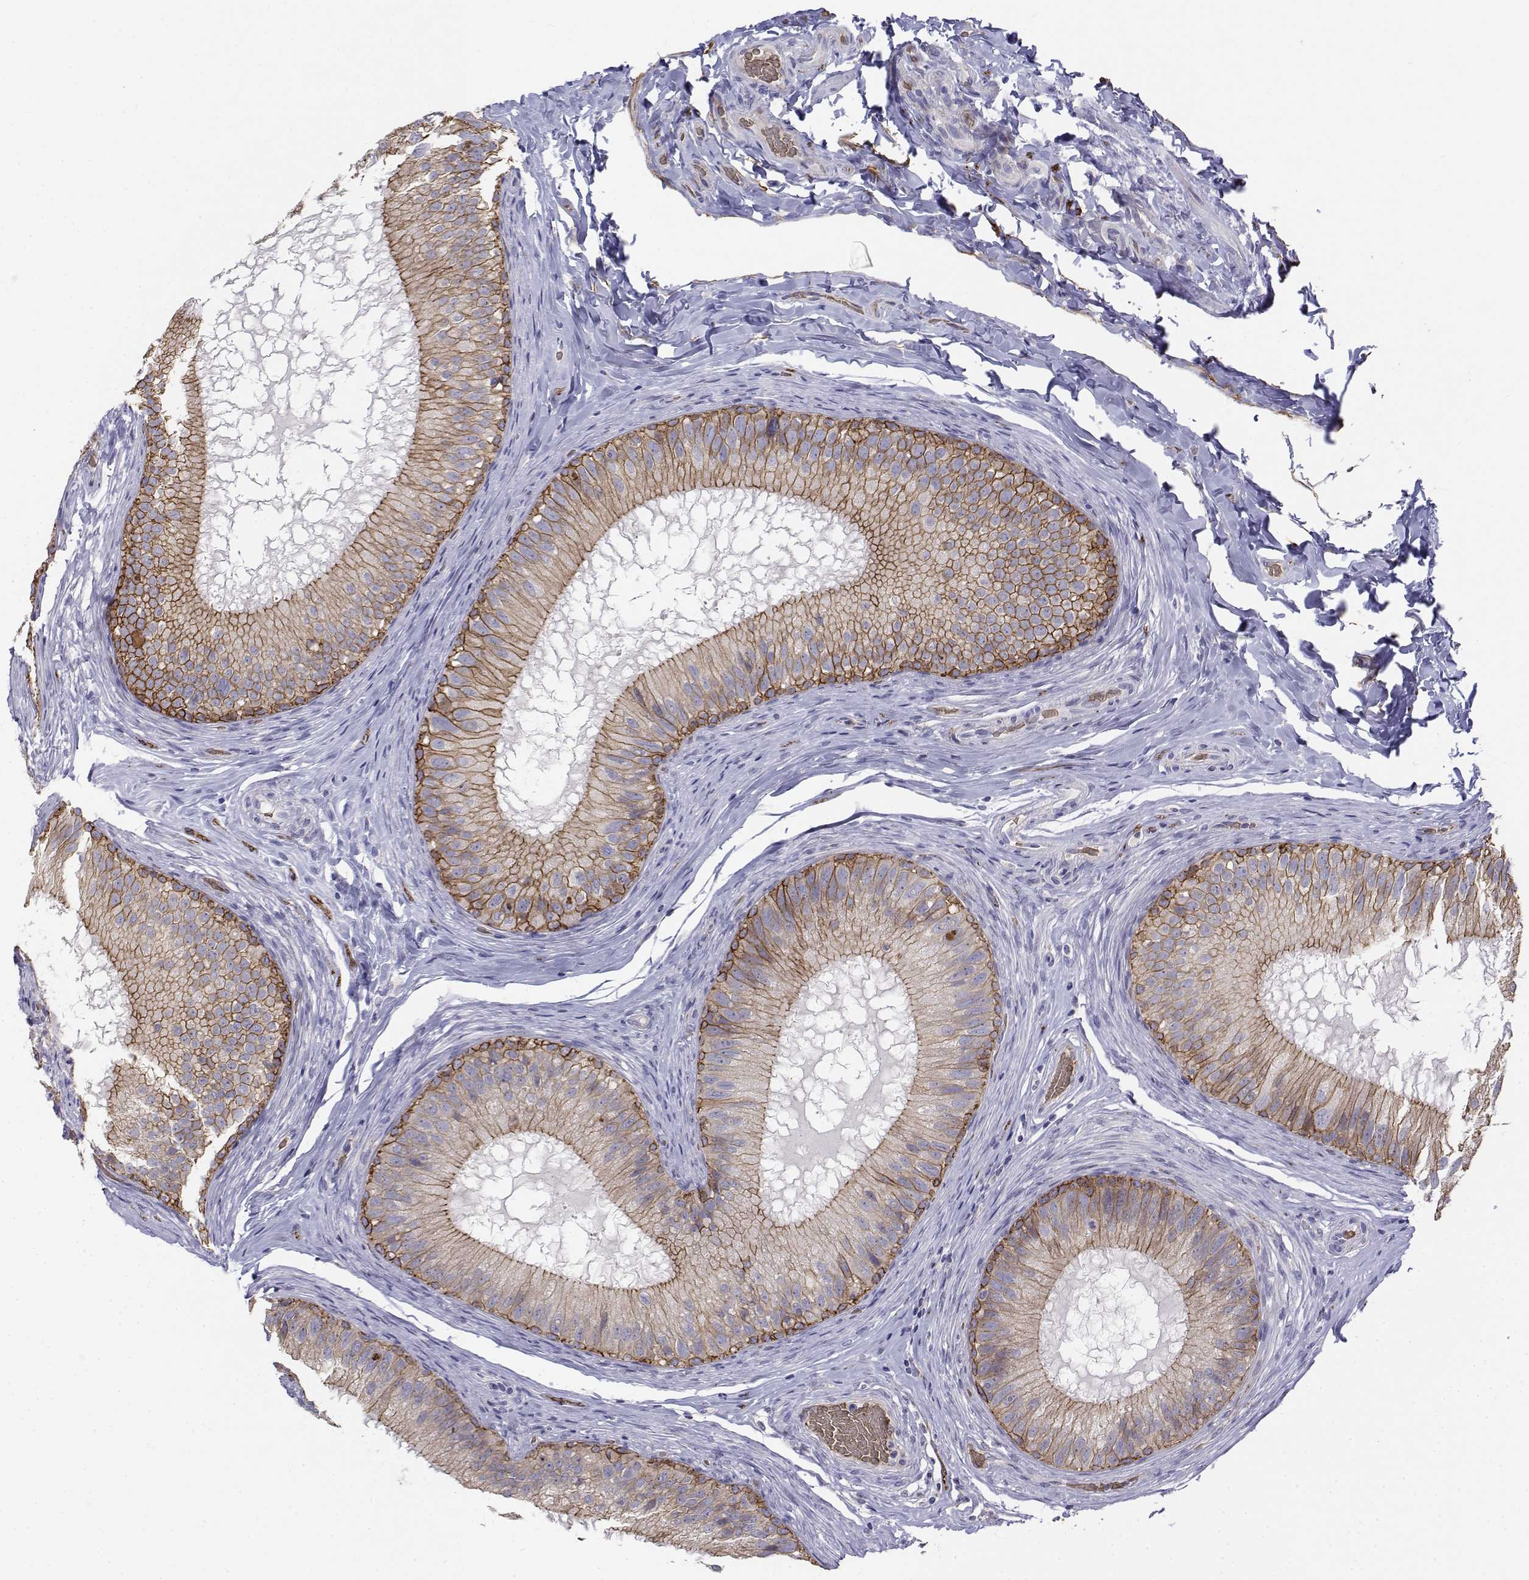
{"staining": {"intensity": "strong", "quantity": ">75%", "location": "cytoplasmic/membranous"}, "tissue": "epididymis", "cell_type": "Glandular cells", "image_type": "normal", "snomed": [{"axis": "morphology", "description": "Normal tissue, NOS"}, {"axis": "topography", "description": "Epididymis"}], "caption": "Protein expression analysis of benign human epididymis reveals strong cytoplasmic/membranous staining in about >75% of glandular cells. (DAB (3,3'-diaminobenzidine) IHC with brightfield microscopy, high magnification).", "gene": "CADM1", "patient": {"sex": "male", "age": 34}}